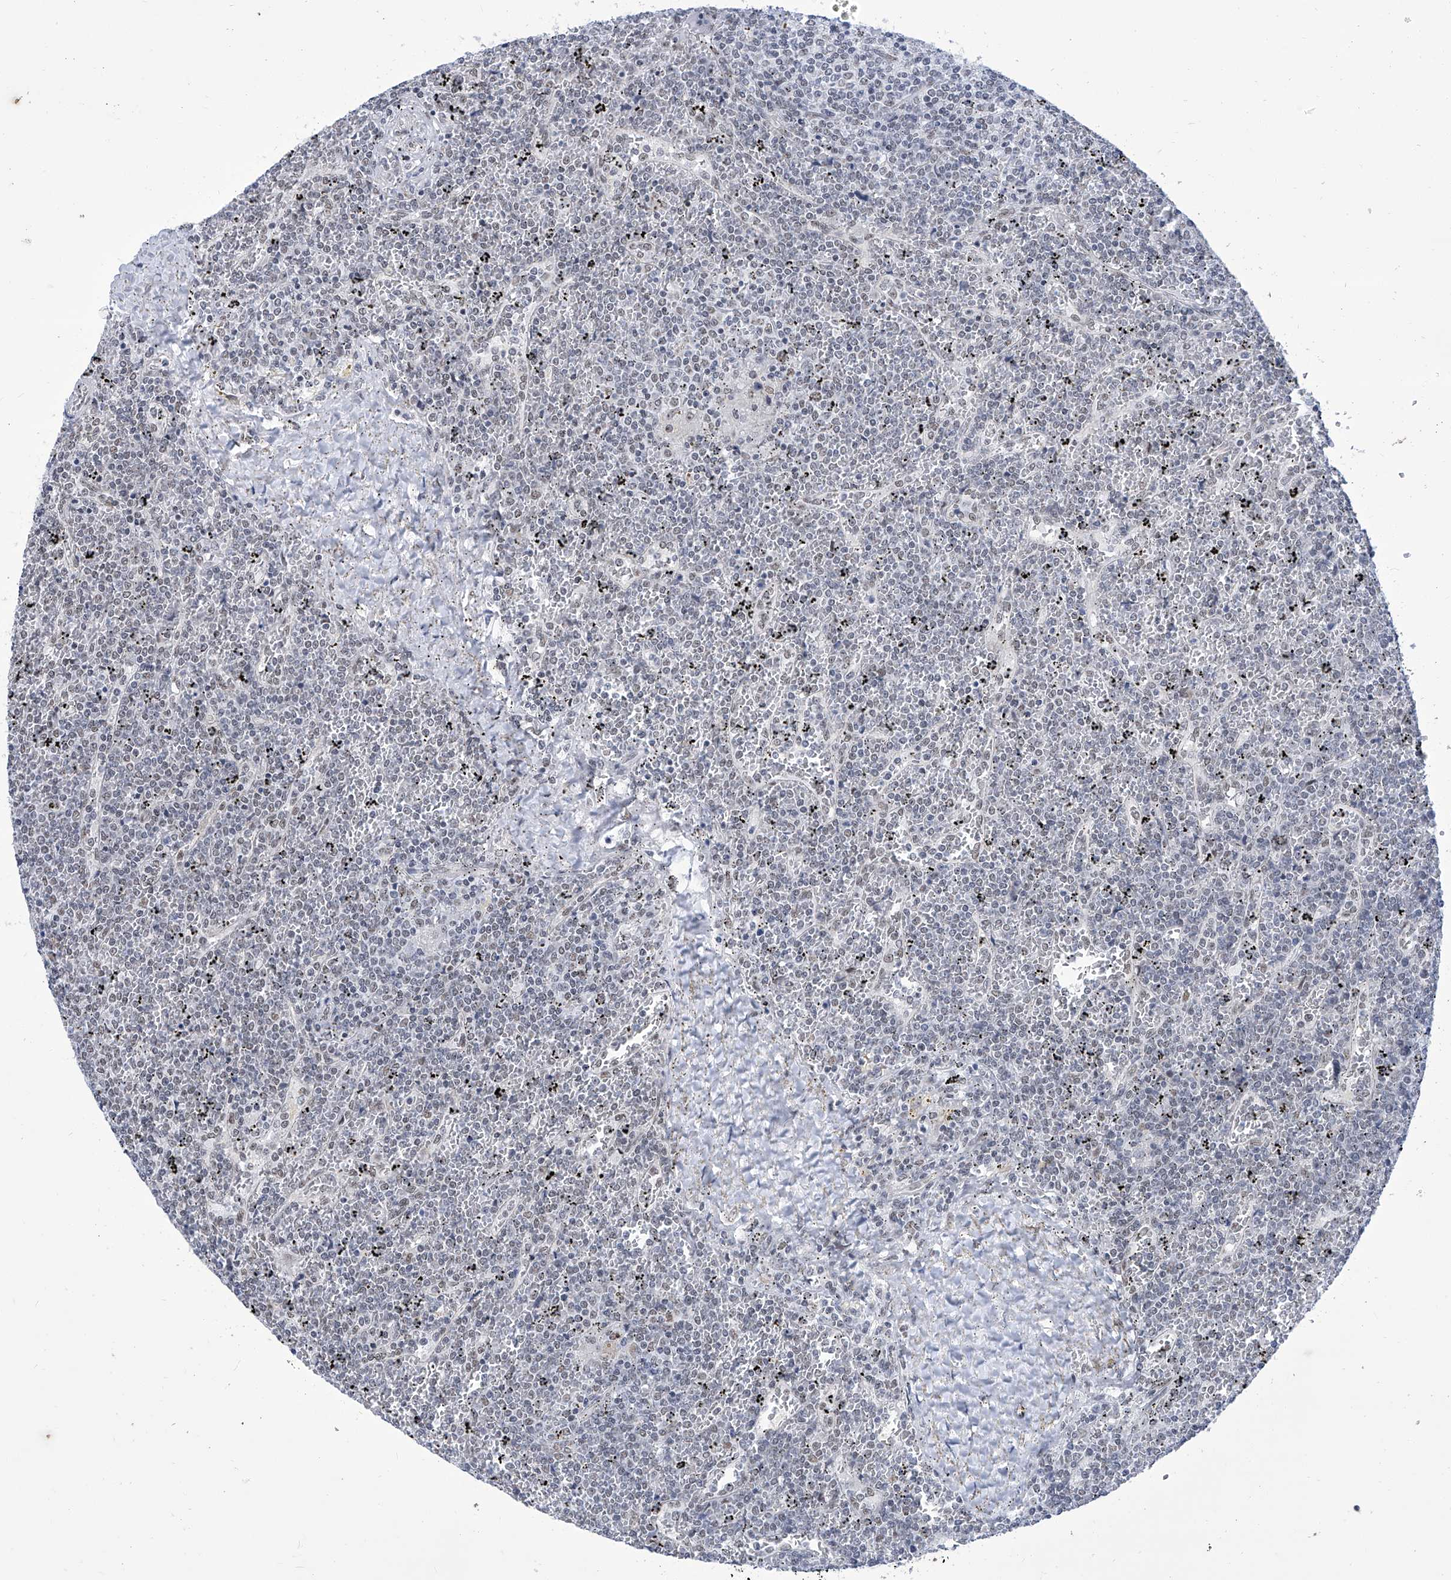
{"staining": {"intensity": "negative", "quantity": "none", "location": "none"}, "tissue": "lymphoma", "cell_type": "Tumor cells", "image_type": "cancer", "snomed": [{"axis": "morphology", "description": "Malignant lymphoma, non-Hodgkin's type, Low grade"}, {"axis": "topography", "description": "Spleen"}], "caption": "DAB immunohistochemical staining of low-grade malignant lymphoma, non-Hodgkin's type shows no significant expression in tumor cells.", "gene": "SART1", "patient": {"sex": "female", "age": 19}}